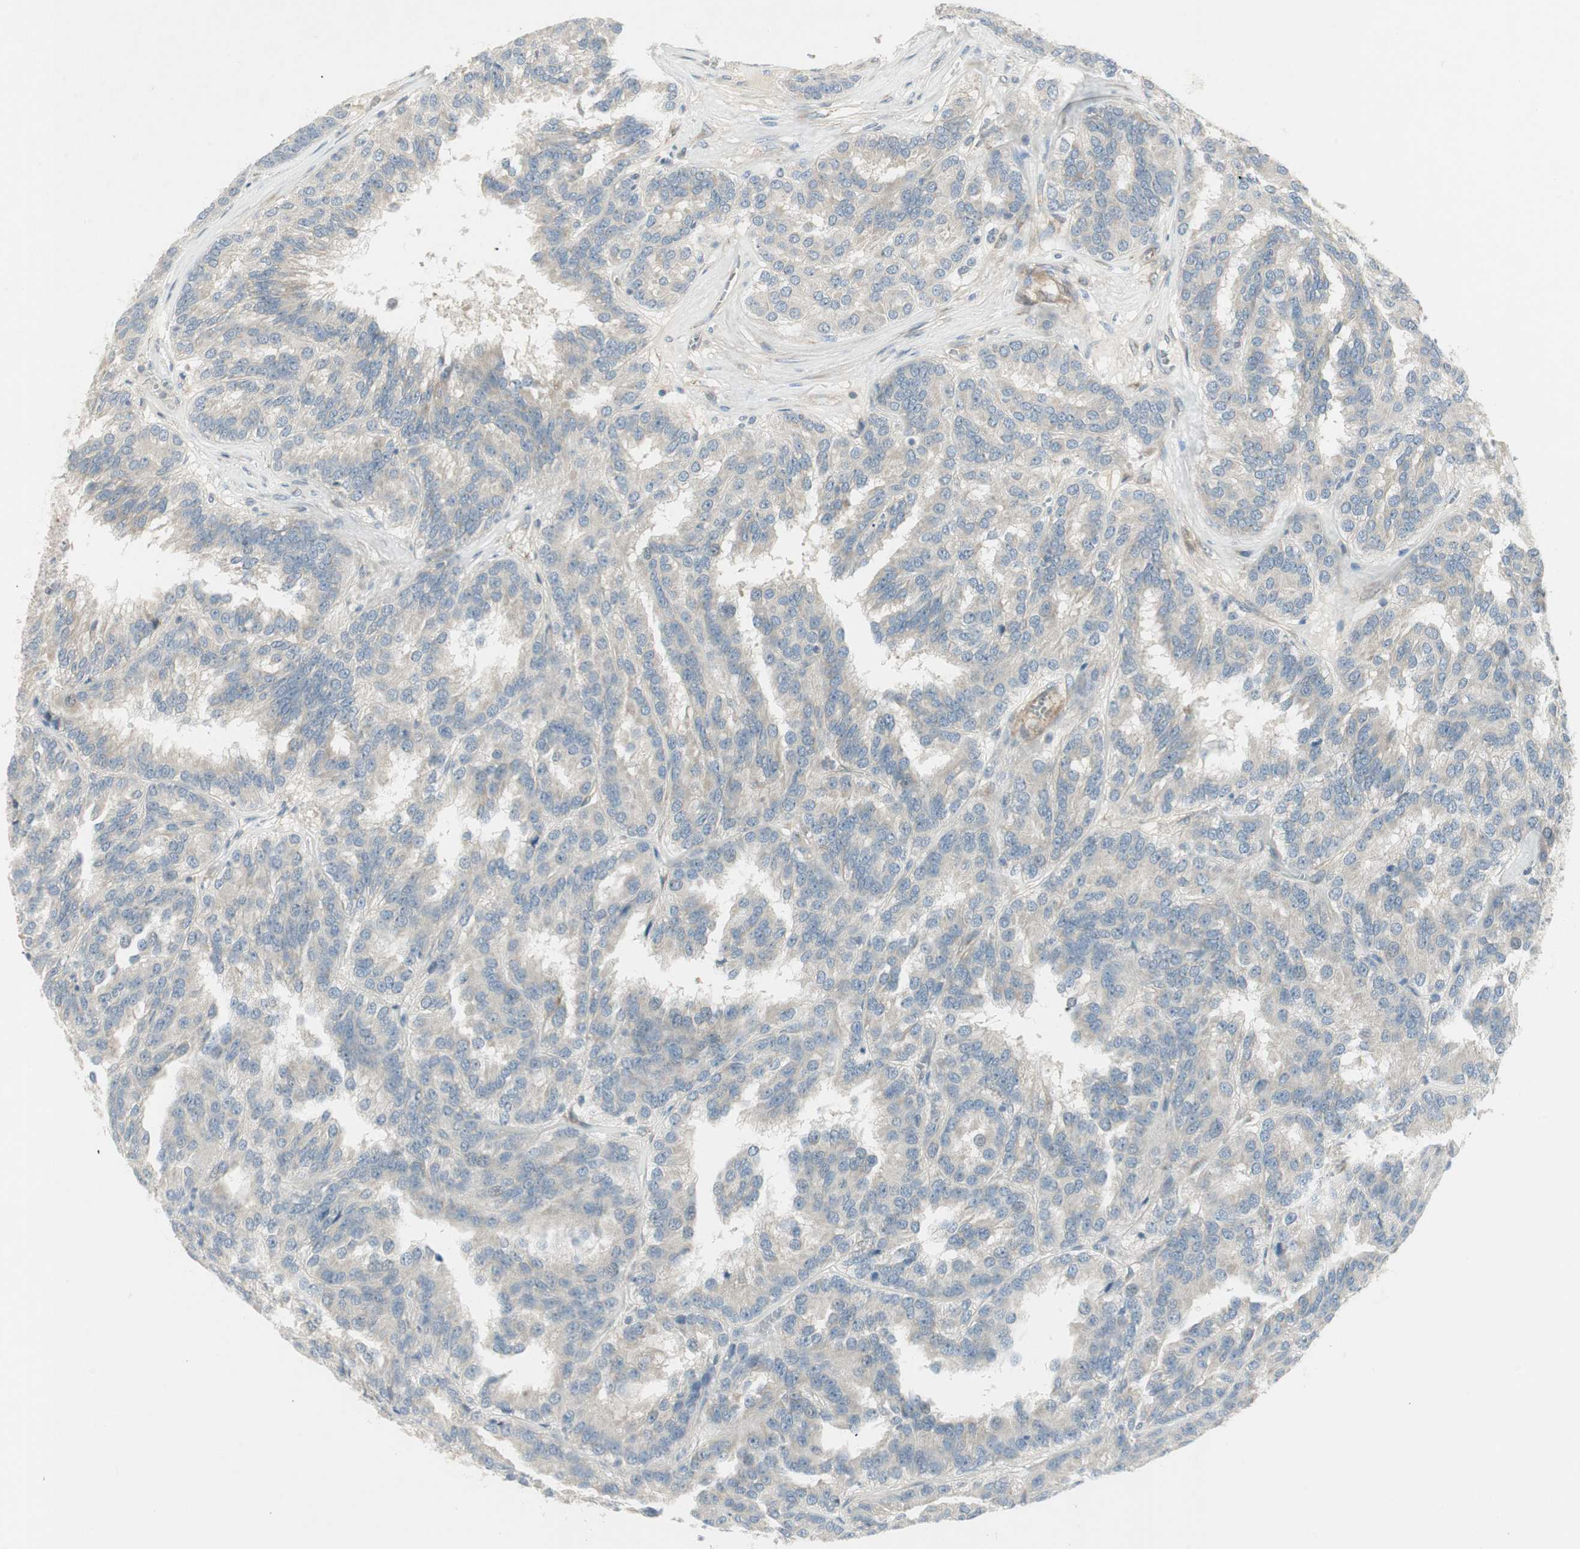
{"staining": {"intensity": "negative", "quantity": "none", "location": "none"}, "tissue": "renal cancer", "cell_type": "Tumor cells", "image_type": "cancer", "snomed": [{"axis": "morphology", "description": "Adenocarcinoma, NOS"}, {"axis": "topography", "description": "Kidney"}], "caption": "There is no significant staining in tumor cells of adenocarcinoma (renal).", "gene": "STON1-GTF2A1L", "patient": {"sex": "male", "age": 46}}